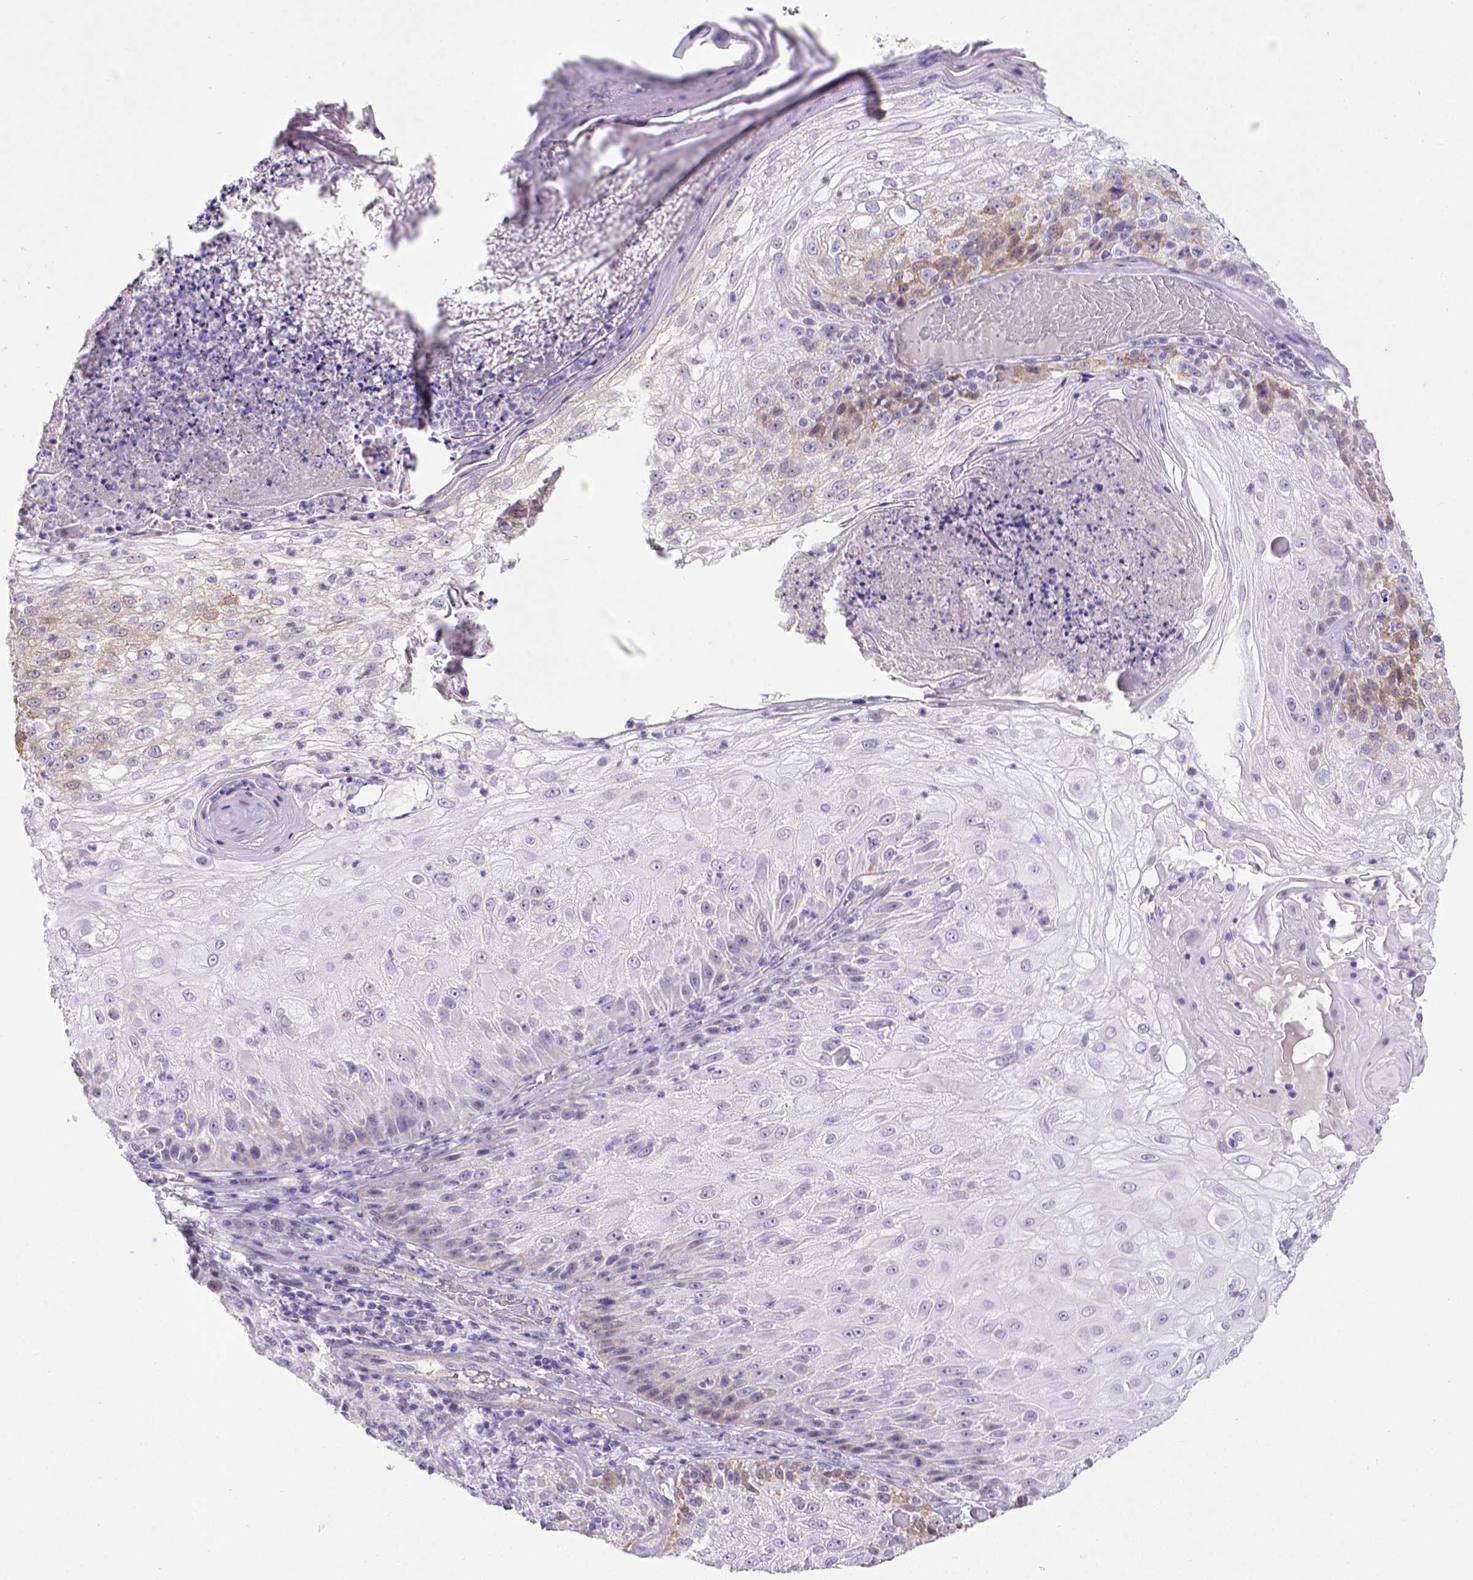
{"staining": {"intensity": "moderate", "quantity": "<25%", "location": "cytoplasmic/membranous"}, "tissue": "skin cancer", "cell_type": "Tumor cells", "image_type": "cancer", "snomed": [{"axis": "morphology", "description": "Normal tissue, NOS"}, {"axis": "morphology", "description": "Squamous cell carcinoma, NOS"}, {"axis": "topography", "description": "Skin"}], "caption": "Protein analysis of skin cancer tissue shows moderate cytoplasmic/membranous expression in approximately <25% of tumor cells.", "gene": "BTN1A1", "patient": {"sex": "female", "age": 83}}